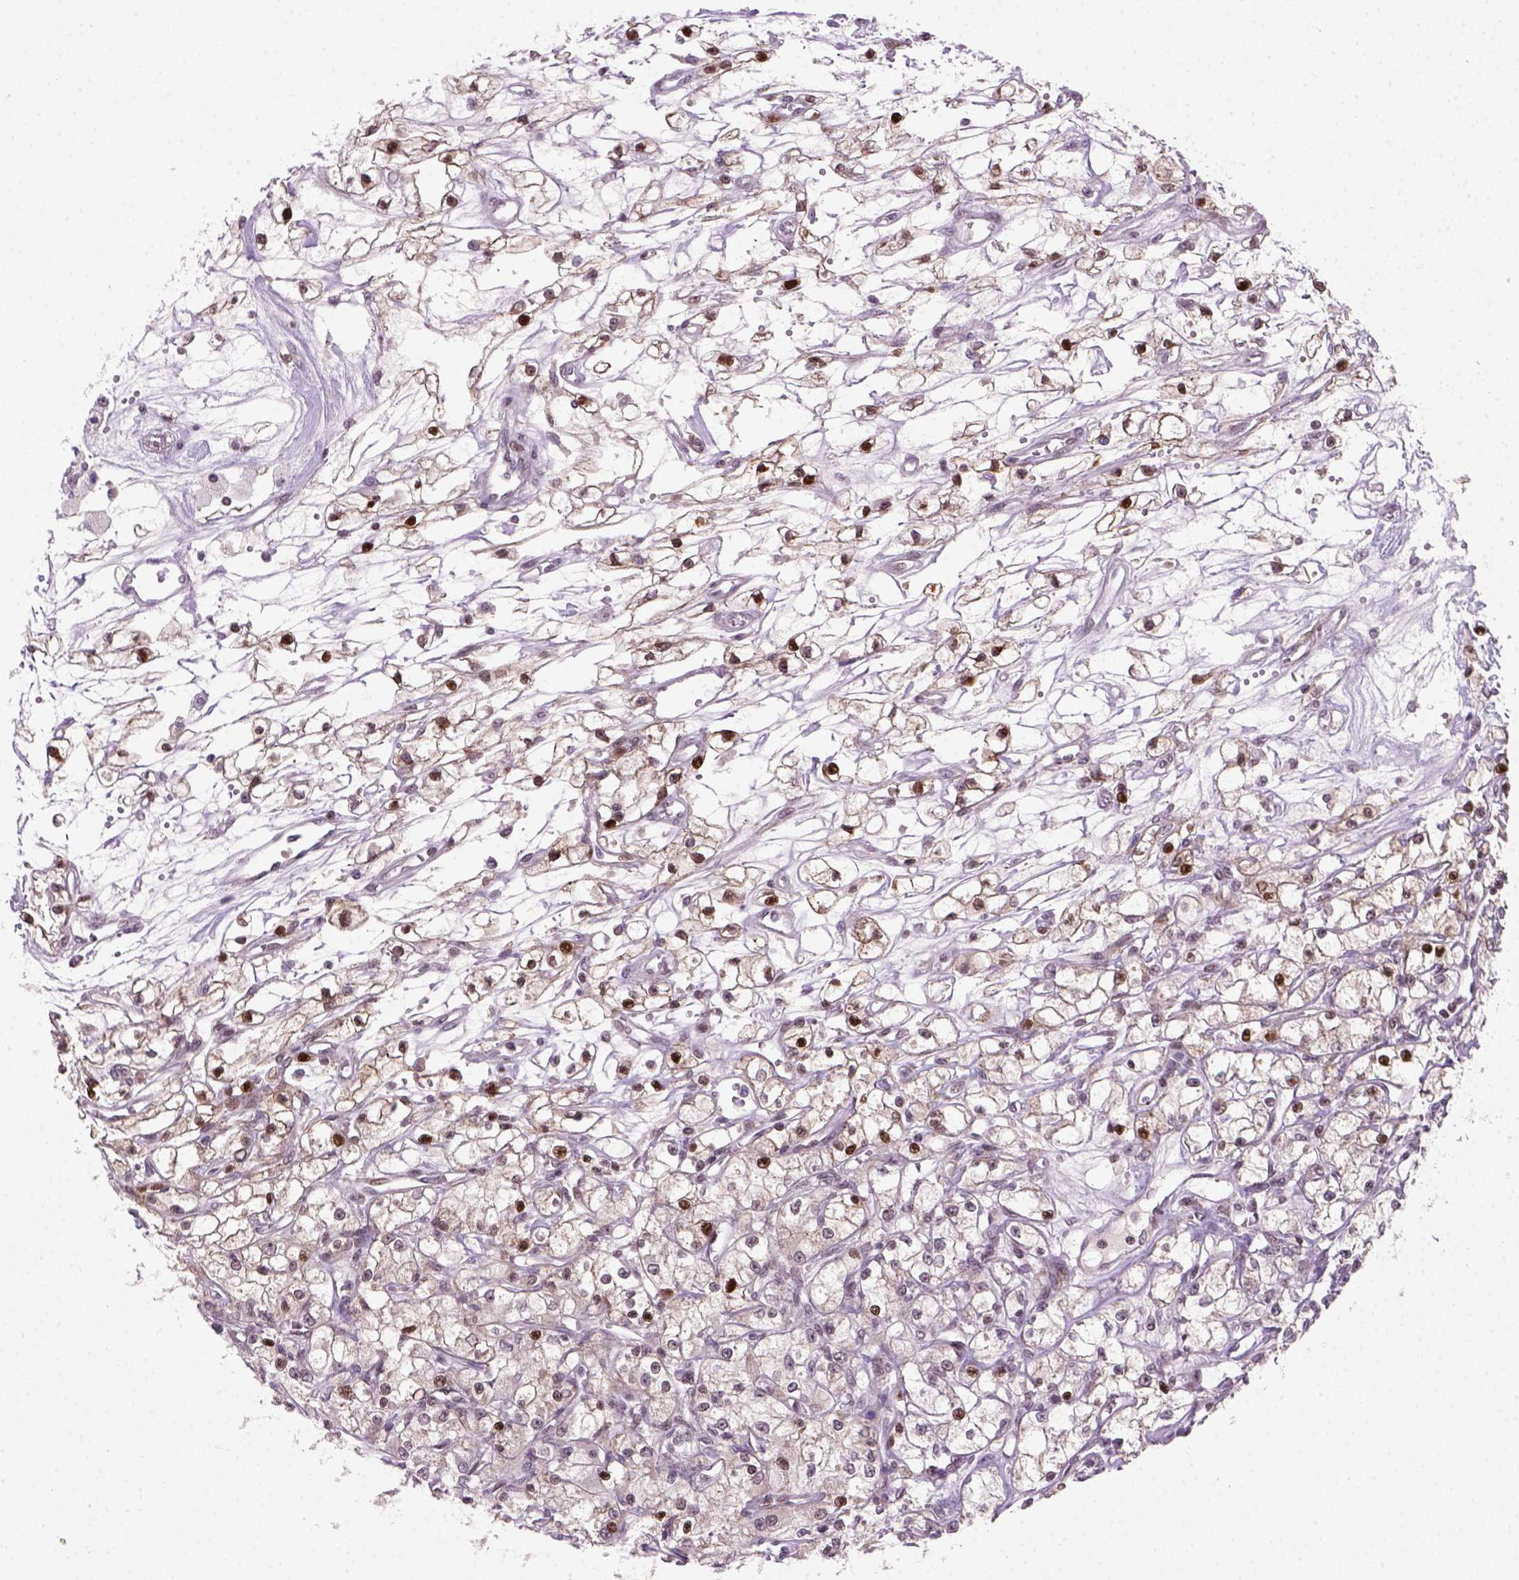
{"staining": {"intensity": "strong", "quantity": "25%-75%", "location": "nuclear"}, "tissue": "renal cancer", "cell_type": "Tumor cells", "image_type": "cancer", "snomed": [{"axis": "morphology", "description": "Adenocarcinoma, NOS"}, {"axis": "topography", "description": "Kidney"}], "caption": "Immunohistochemistry (IHC) histopathology image of neoplastic tissue: human renal adenocarcinoma stained using immunohistochemistry demonstrates high levels of strong protein expression localized specifically in the nuclear of tumor cells, appearing as a nuclear brown color.", "gene": "MGMT", "patient": {"sex": "female", "age": 59}}